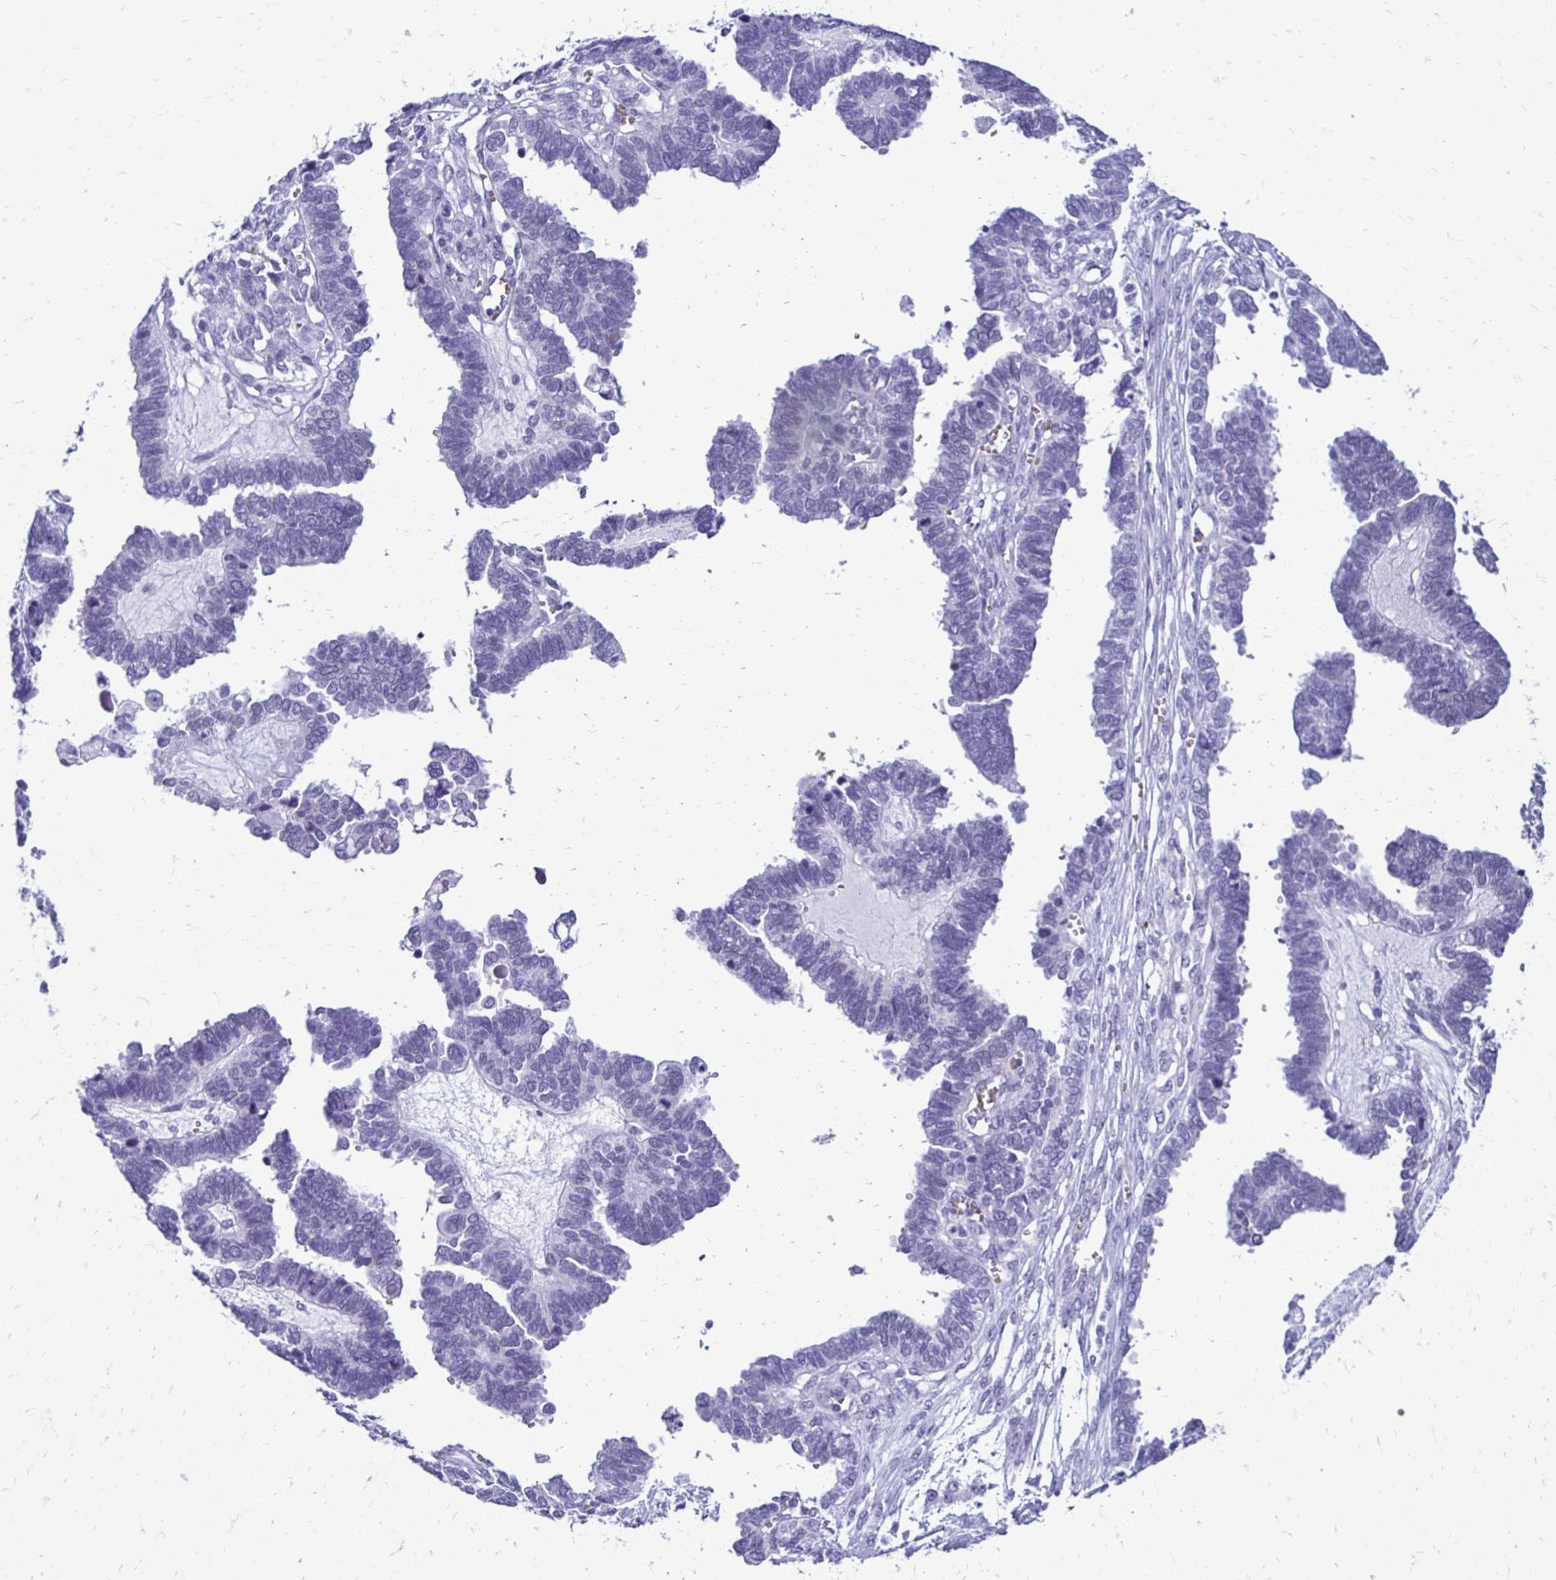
{"staining": {"intensity": "negative", "quantity": "none", "location": "none"}, "tissue": "ovarian cancer", "cell_type": "Tumor cells", "image_type": "cancer", "snomed": [{"axis": "morphology", "description": "Cystadenocarcinoma, serous, NOS"}, {"axis": "topography", "description": "Ovary"}], "caption": "This image is of ovarian cancer stained with immunohistochemistry to label a protein in brown with the nuclei are counter-stained blue. There is no positivity in tumor cells.", "gene": "RHBDL3", "patient": {"sex": "female", "age": 51}}